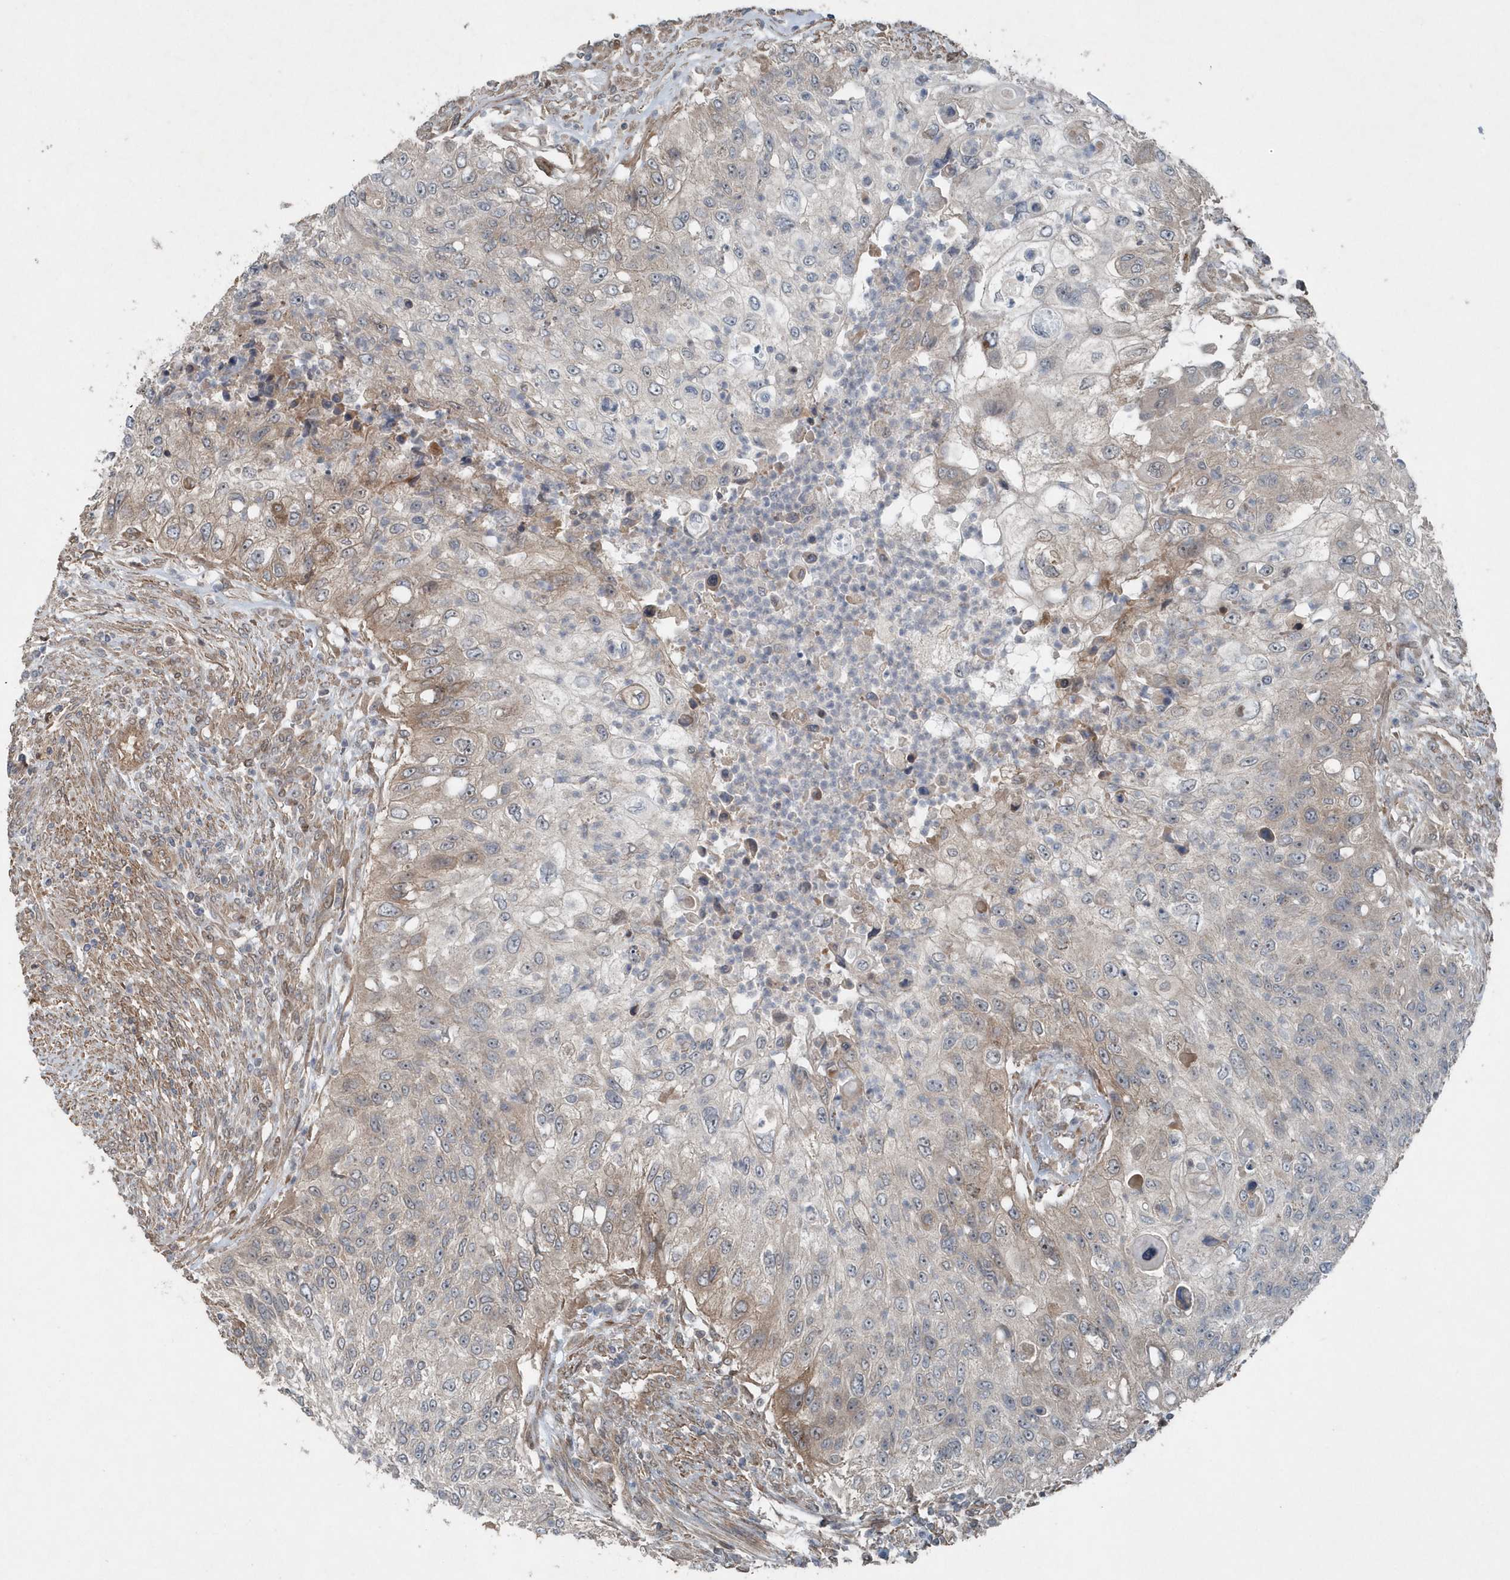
{"staining": {"intensity": "weak", "quantity": "<25%", "location": "cytoplasmic/membranous"}, "tissue": "urothelial cancer", "cell_type": "Tumor cells", "image_type": "cancer", "snomed": [{"axis": "morphology", "description": "Urothelial carcinoma, High grade"}, {"axis": "topography", "description": "Urinary bladder"}], "caption": "Urothelial carcinoma (high-grade) was stained to show a protein in brown. There is no significant staining in tumor cells.", "gene": "MCC", "patient": {"sex": "female", "age": 60}}